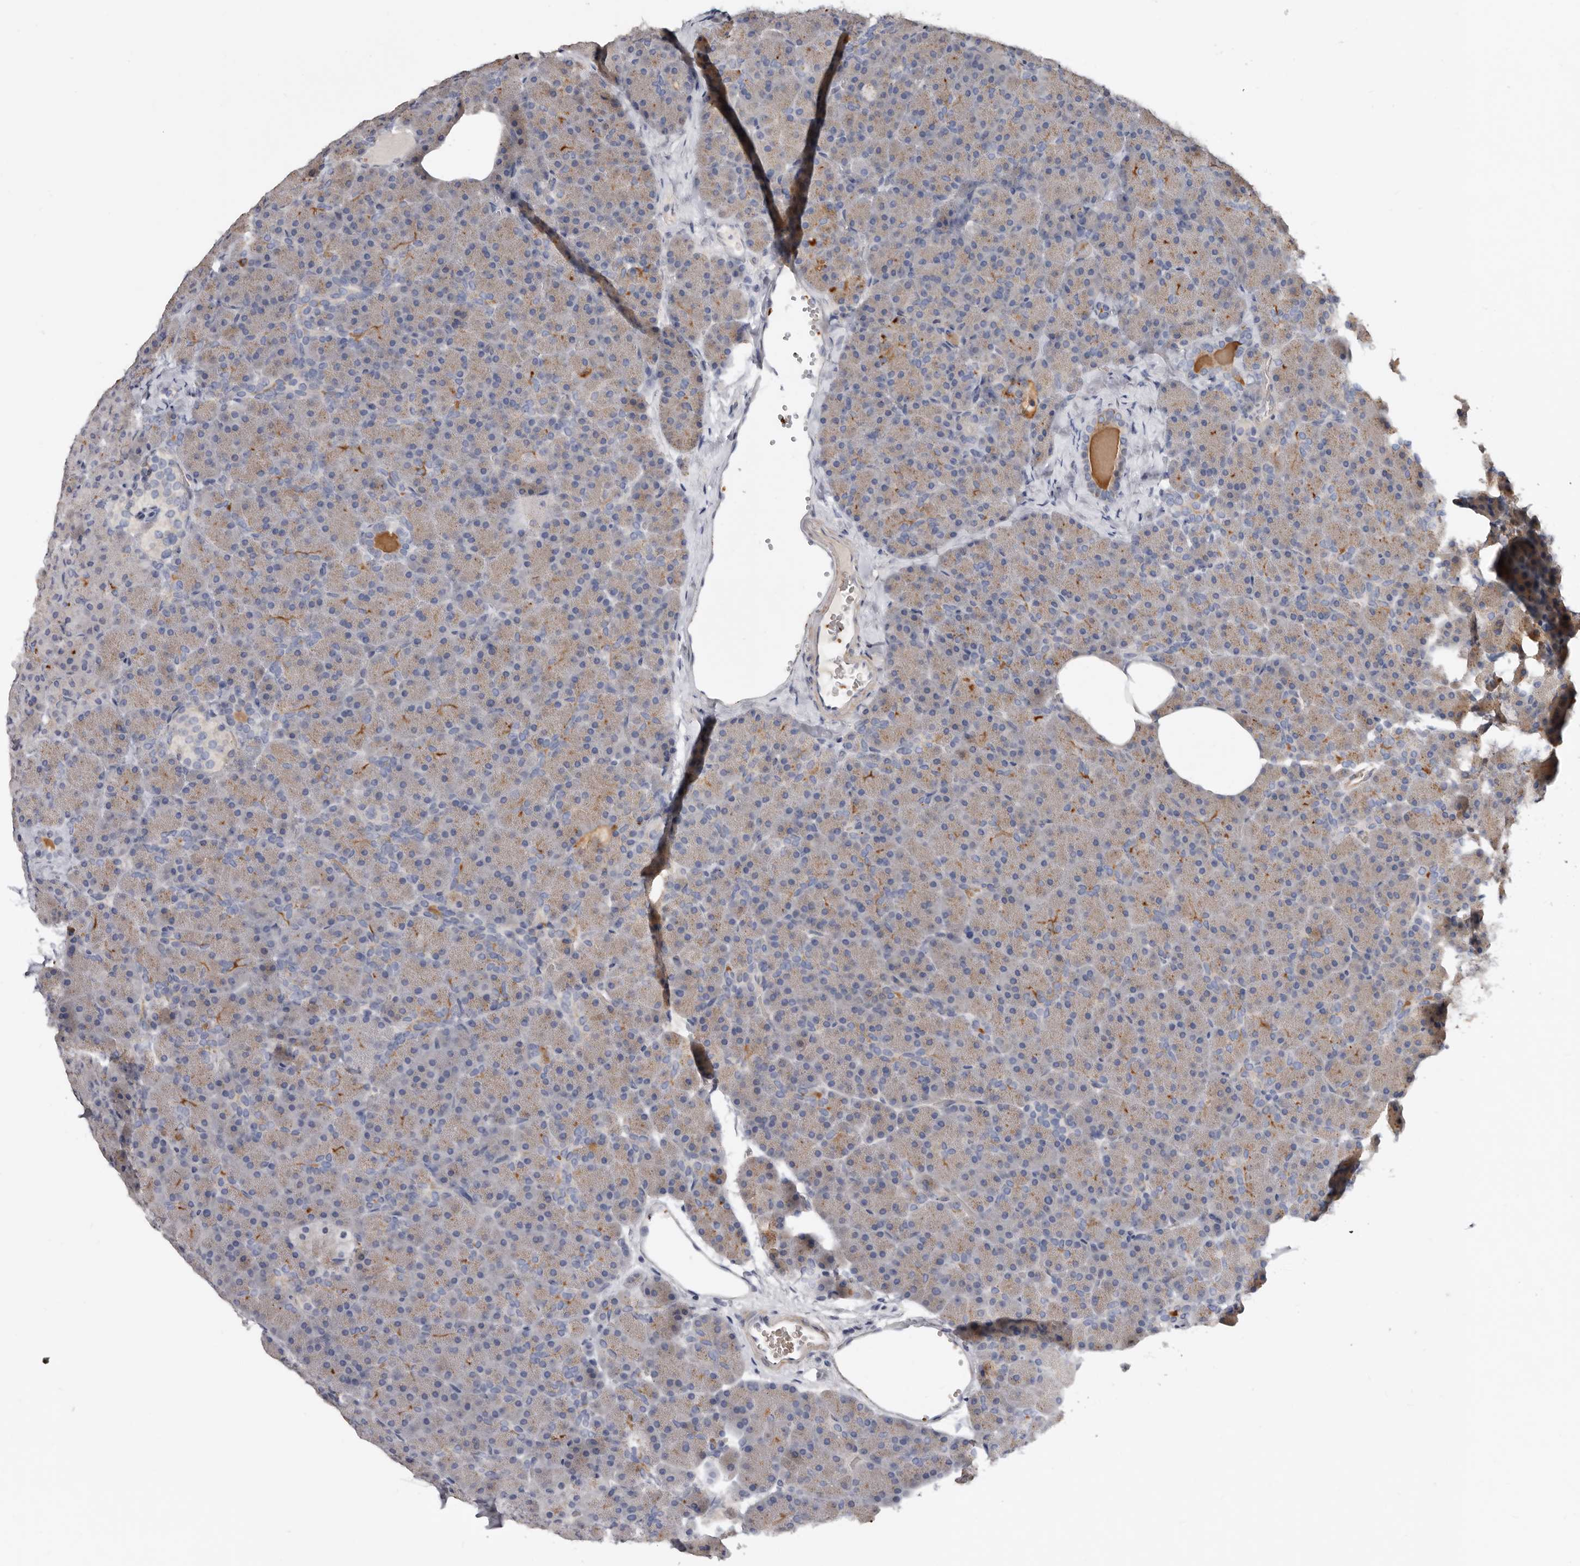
{"staining": {"intensity": "moderate", "quantity": "25%-75%", "location": "cytoplasmic/membranous"}, "tissue": "pancreas", "cell_type": "Exocrine glandular cells", "image_type": "normal", "snomed": [{"axis": "morphology", "description": "Normal tissue, NOS"}, {"axis": "morphology", "description": "Carcinoid, malignant, NOS"}, {"axis": "topography", "description": "Pancreas"}], "caption": "Protein expression analysis of normal human pancreas reveals moderate cytoplasmic/membranous staining in approximately 25%-75% of exocrine glandular cells.", "gene": "SPTA1", "patient": {"sex": "female", "age": 35}}